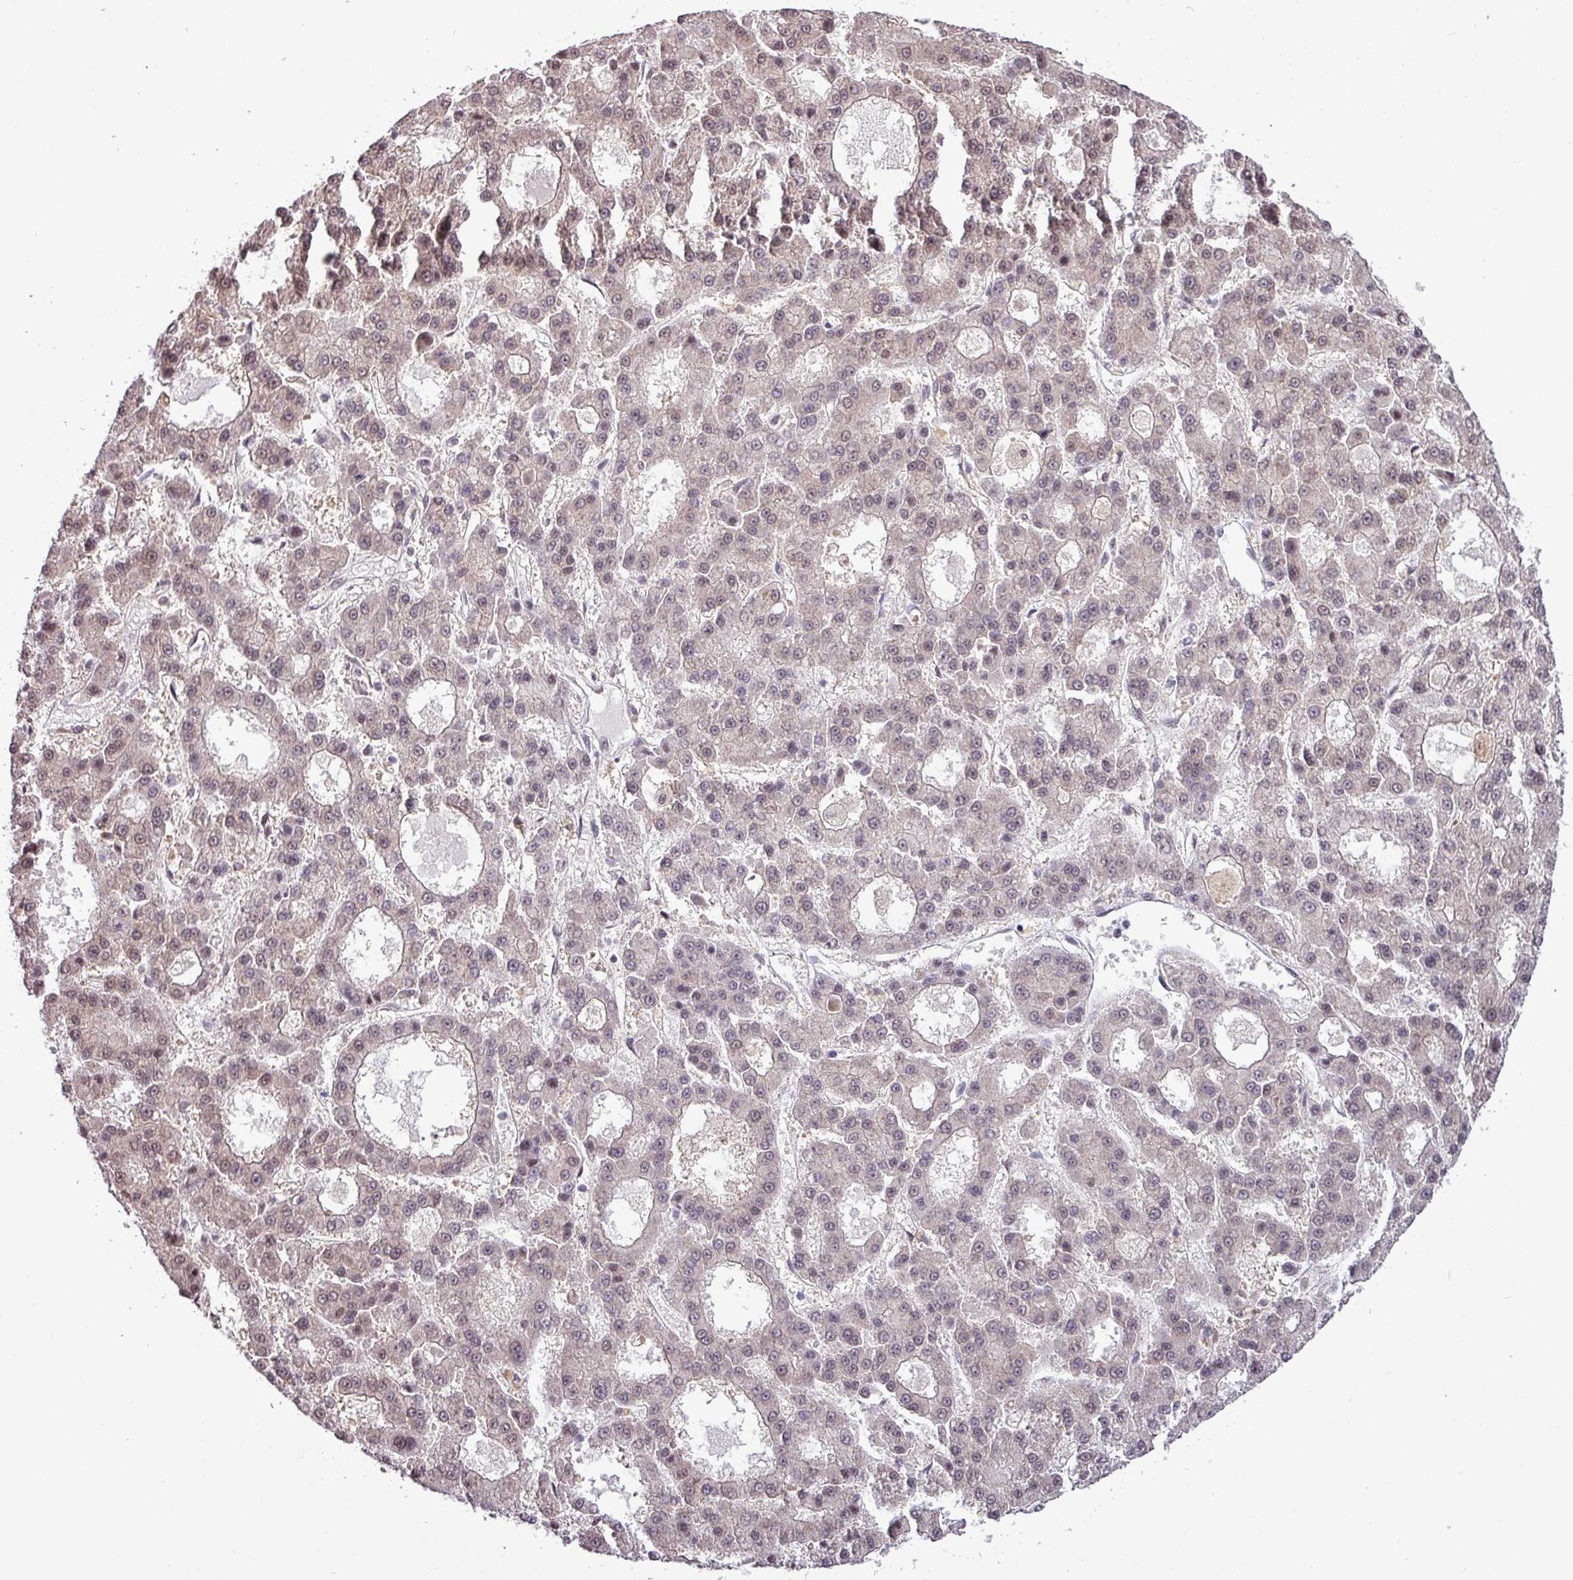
{"staining": {"intensity": "weak", "quantity": "<25%", "location": "nuclear"}, "tissue": "liver cancer", "cell_type": "Tumor cells", "image_type": "cancer", "snomed": [{"axis": "morphology", "description": "Carcinoma, Hepatocellular, NOS"}, {"axis": "topography", "description": "Liver"}], "caption": "Human liver cancer stained for a protein using immunohistochemistry (IHC) displays no expression in tumor cells.", "gene": "RIPPLY1", "patient": {"sex": "male", "age": 70}}